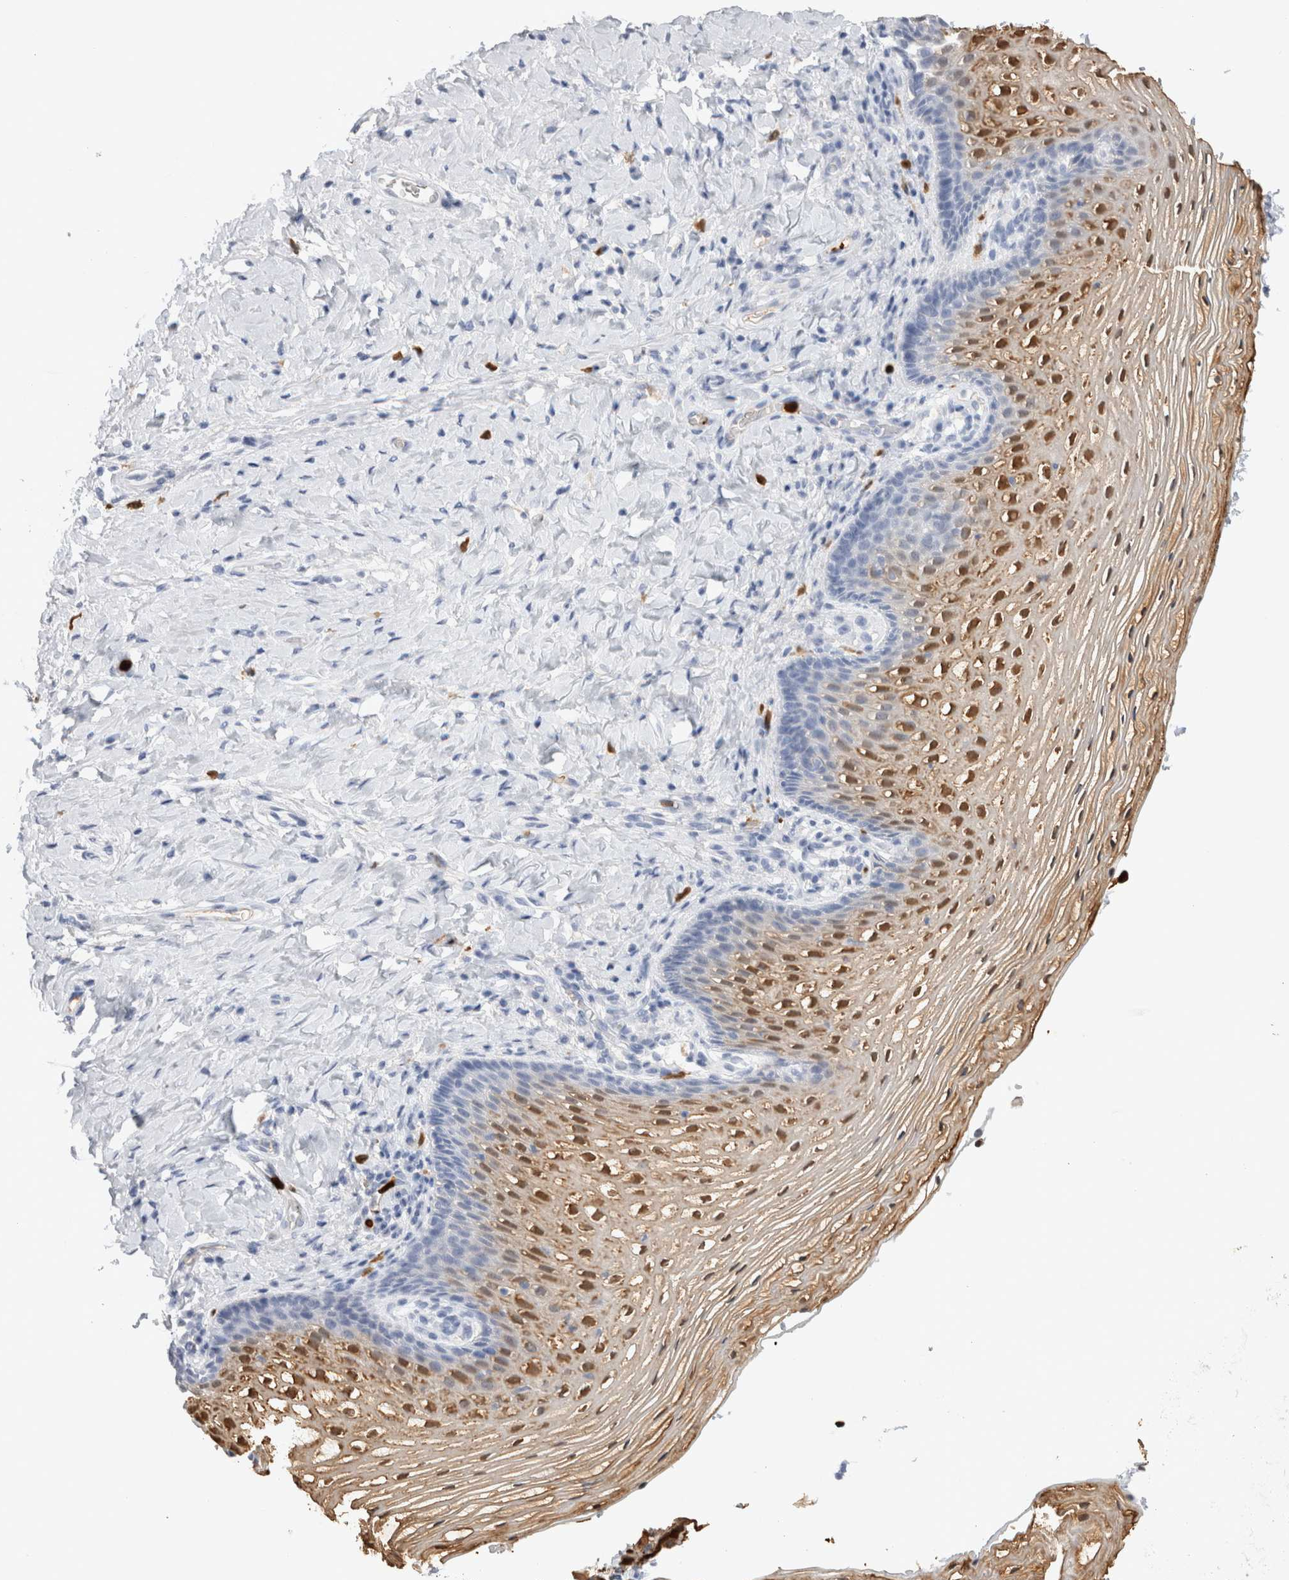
{"staining": {"intensity": "strong", "quantity": "<25%", "location": "cytoplasmic/membranous,nuclear"}, "tissue": "vagina", "cell_type": "Squamous epithelial cells", "image_type": "normal", "snomed": [{"axis": "morphology", "description": "Normal tissue, NOS"}, {"axis": "topography", "description": "Vagina"}], "caption": "Immunohistochemistry (IHC) image of normal vagina stained for a protein (brown), which shows medium levels of strong cytoplasmic/membranous,nuclear staining in about <25% of squamous epithelial cells.", "gene": "S100A8", "patient": {"sex": "female", "age": 60}}